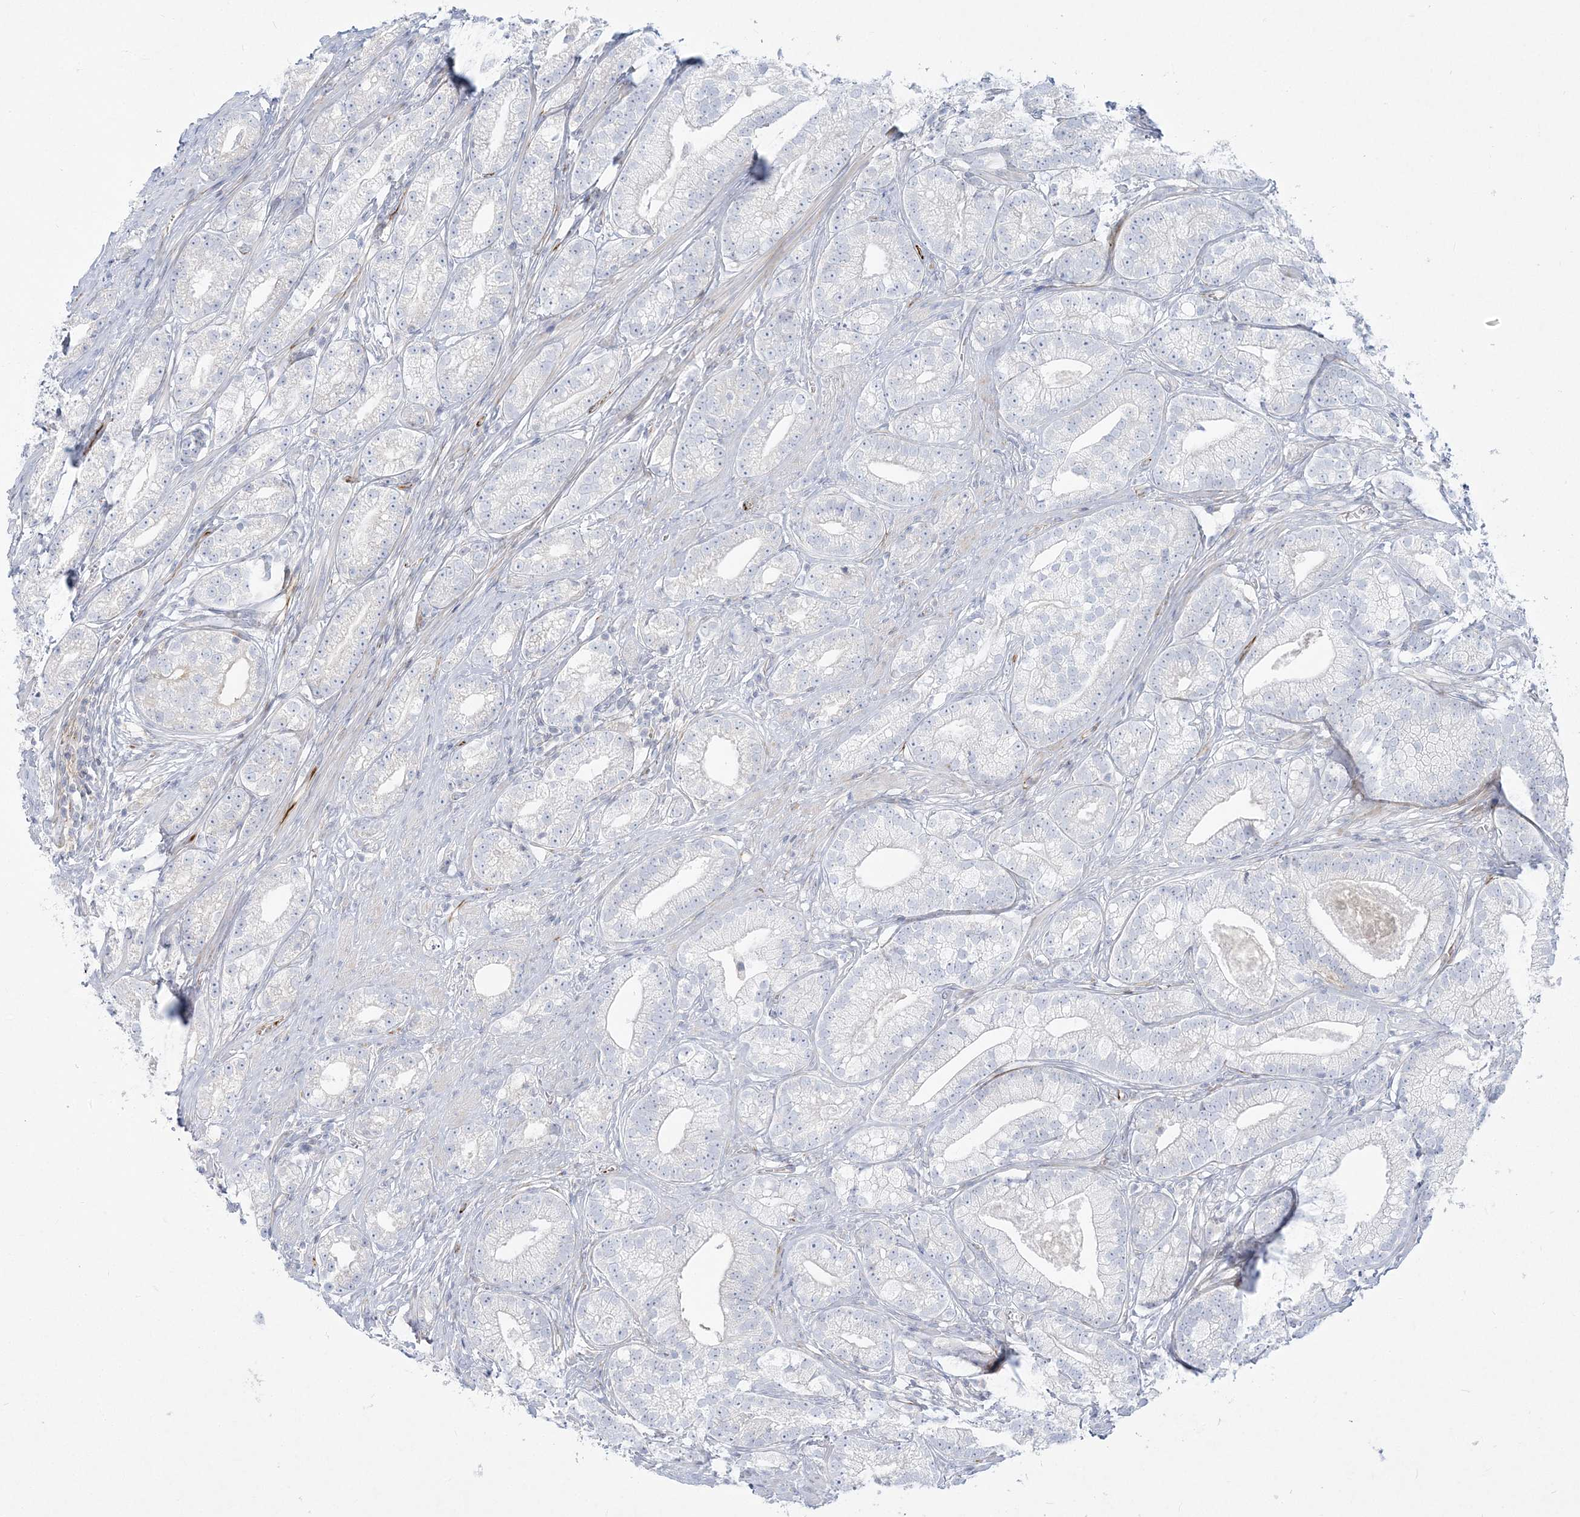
{"staining": {"intensity": "negative", "quantity": "none", "location": "none"}, "tissue": "prostate cancer", "cell_type": "Tumor cells", "image_type": "cancer", "snomed": [{"axis": "morphology", "description": "Adenocarcinoma, High grade"}, {"axis": "topography", "description": "Prostate"}], "caption": "The IHC image has no significant staining in tumor cells of prostate cancer (adenocarcinoma (high-grade)) tissue.", "gene": "GPAT2", "patient": {"sex": "male", "age": 69}}